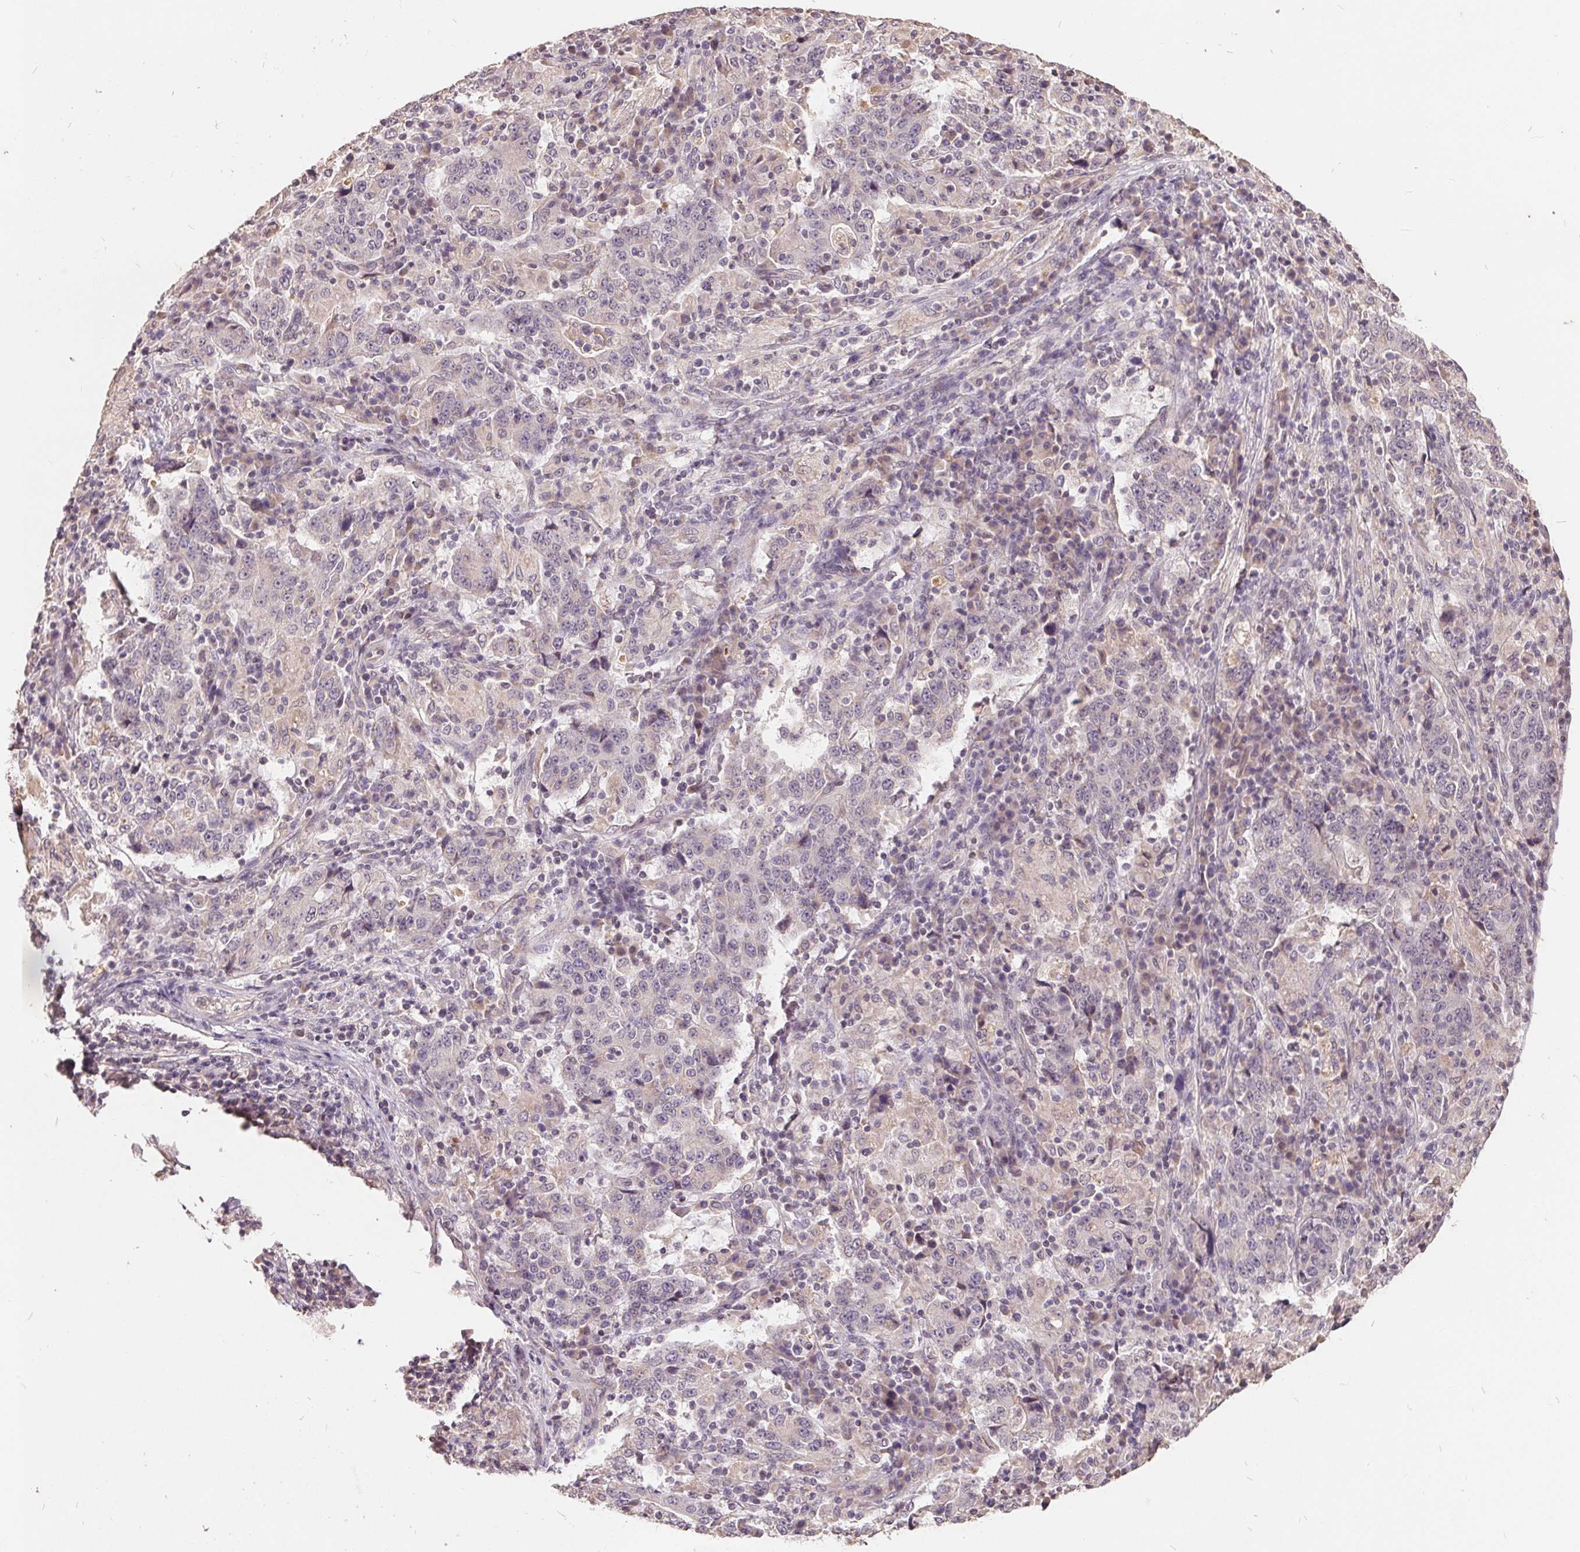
{"staining": {"intensity": "negative", "quantity": "none", "location": "none"}, "tissue": "stomach cancer", "cell_type": "Tumor cells", "image_type": "cancer", "snomed": [{"axis": "morphology", "description": "Normal tissue, NOS"}, {"axis": "morphology", "description": "Adenocarcinoma, NOS"}, {"axis": "topography", "description": "Stomach, upper"}, {"axis": "topography", "description": "Stomach"}], "caption": "Immunohistochemical staining of stomach cancer reveals no significant expression in tumor cells. (IHC, brightfield microscopy, high magnification).", "gene": "CDIPT", "patient": {"sex": "male", "age": 59}}